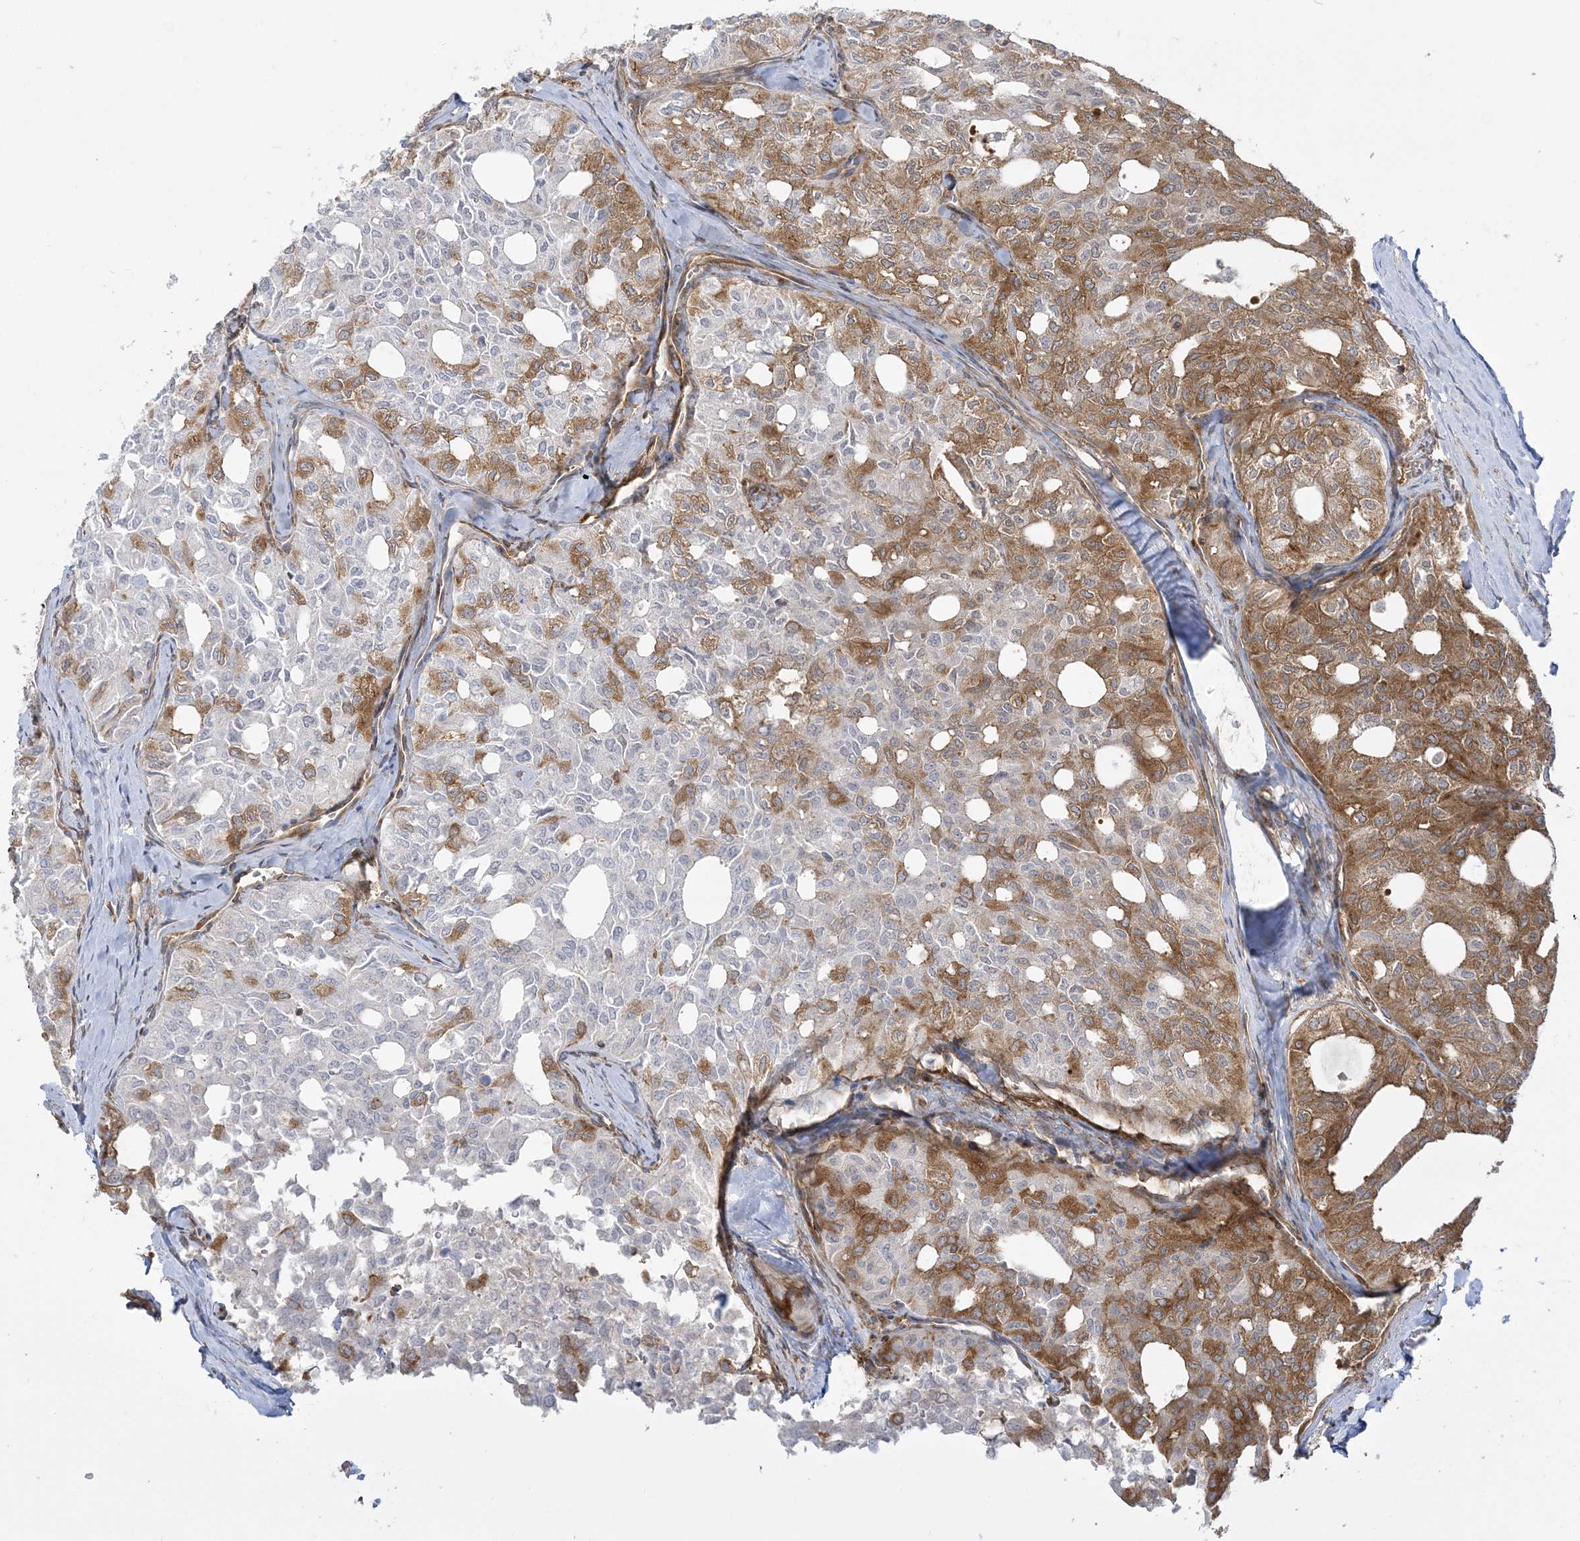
{"staining": {"intensity": "moderate", "quantity": "25%-75%", "location": "cytoplasmic/membranous"}, "tissue": "thyroid cancer", "cell_type": "Tumor cells", "image_type": "cancer", "snomed": [{"axis": "morphology", "description": "Follicular adenoma carcinoma, NOS"}, {"axis": "topography", "description": "Thyroid gland"}], "caption": "Protein positivity by IHC reveals moderate cytoplasmic/membranous expression in about 25%-75% of tumor cells in thyroid cancer (follicular adenoma carcinoma).", "gene": "STAM", "patient": {"sex": "male", "age": 75}}